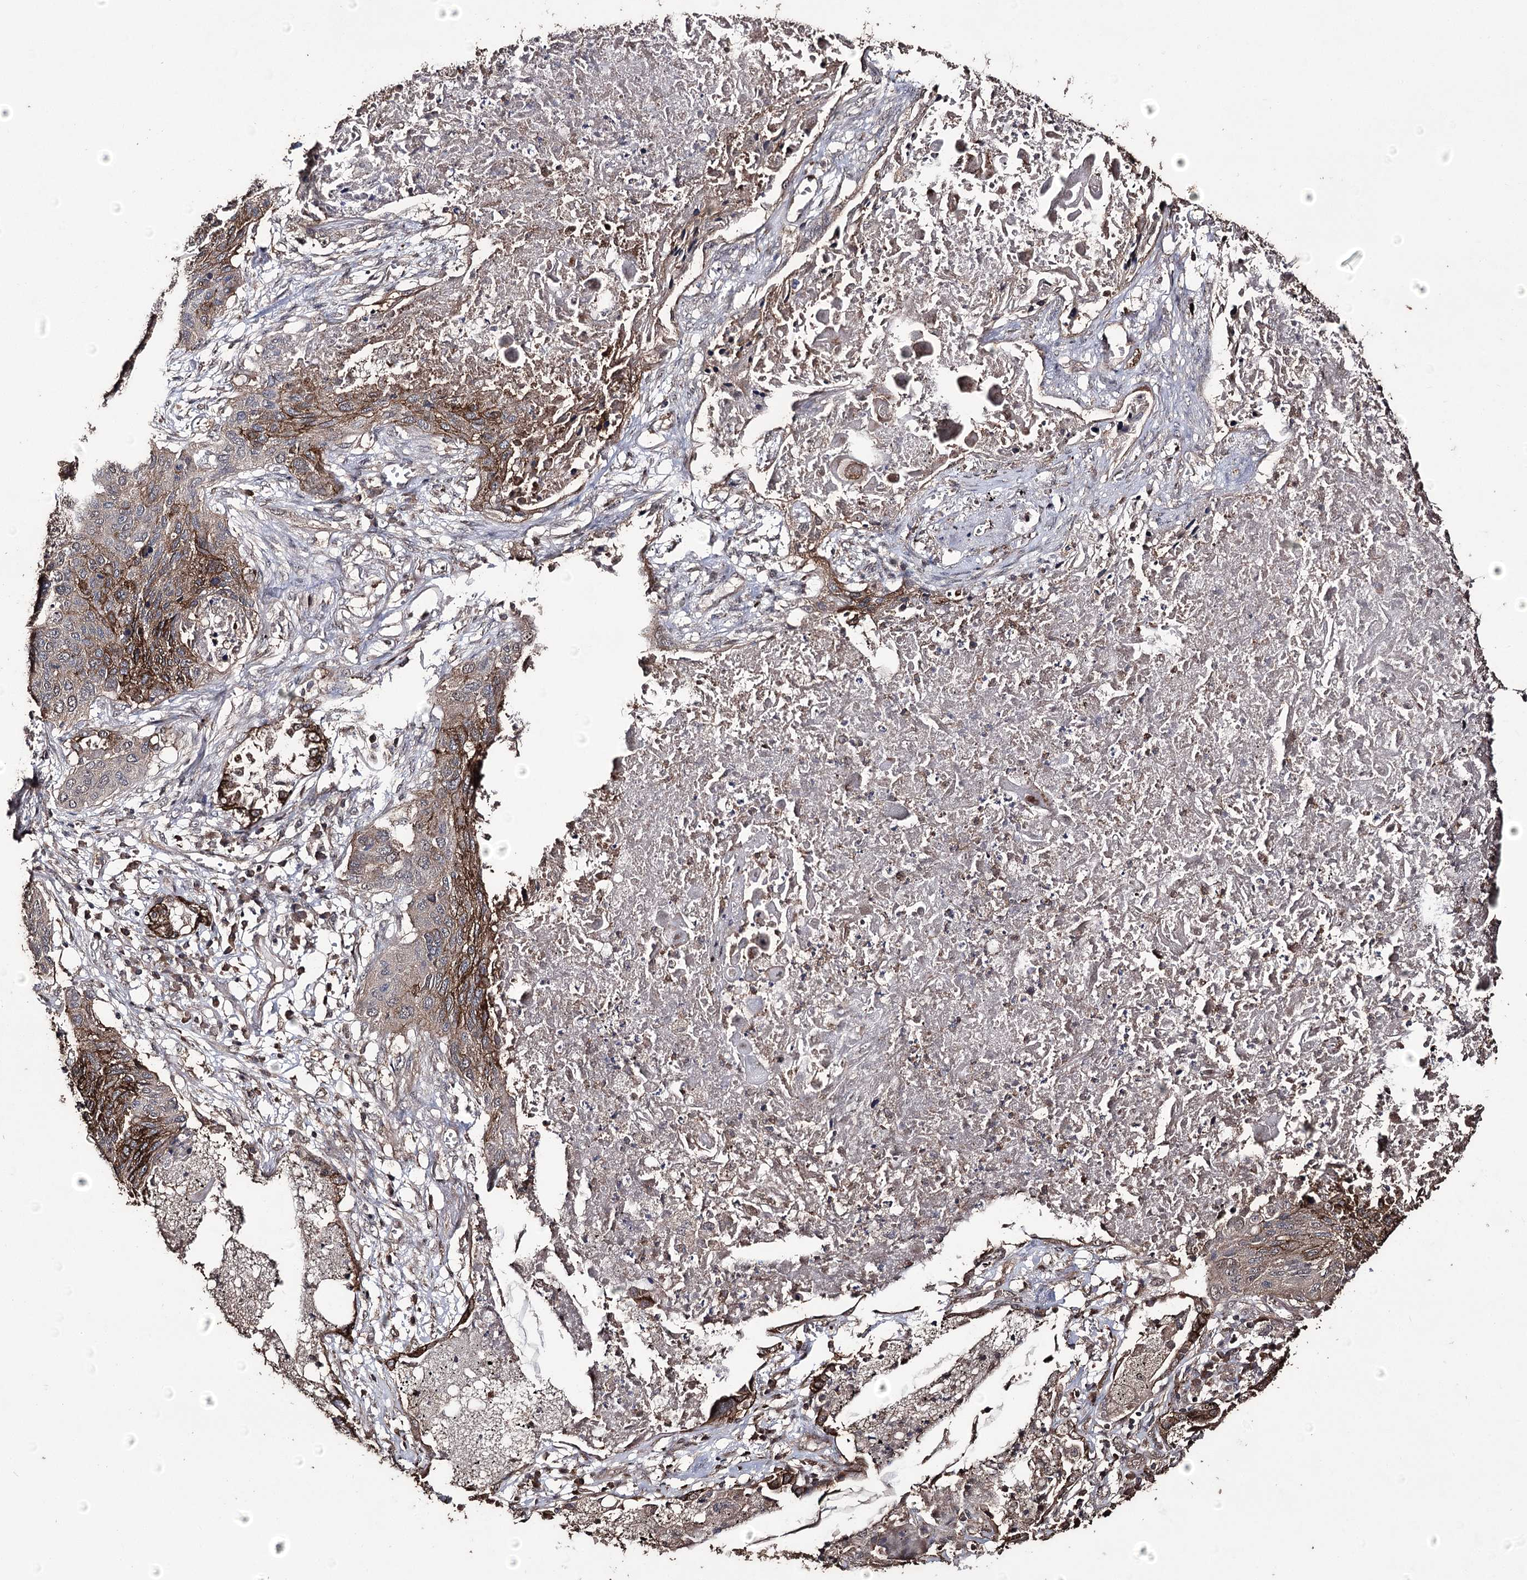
{"staining": {"intensity": "moderate", "quantity": "25%-75%", "location": "cytoplasmic/membranous"}, "tissue": "lung cancer", "cell_type": "Tumor cells", "image_type": "cancer", "snomed": [{"axis": "morphology", "description": "Squamous cell carcinoma, NOS"}, {"axis": "topography", "description": "Lung"}], "caption": "Squamous cell carcinoma (lung) stained with DAB (3,3'-diaminobenzidine) IHC shows medium levels of moderate cytoplasmic/membranous staining in approximately 25%-75% of tumor cells.", "gene": "ZNF662", "patient": {"sex": "female", "age": 63}}